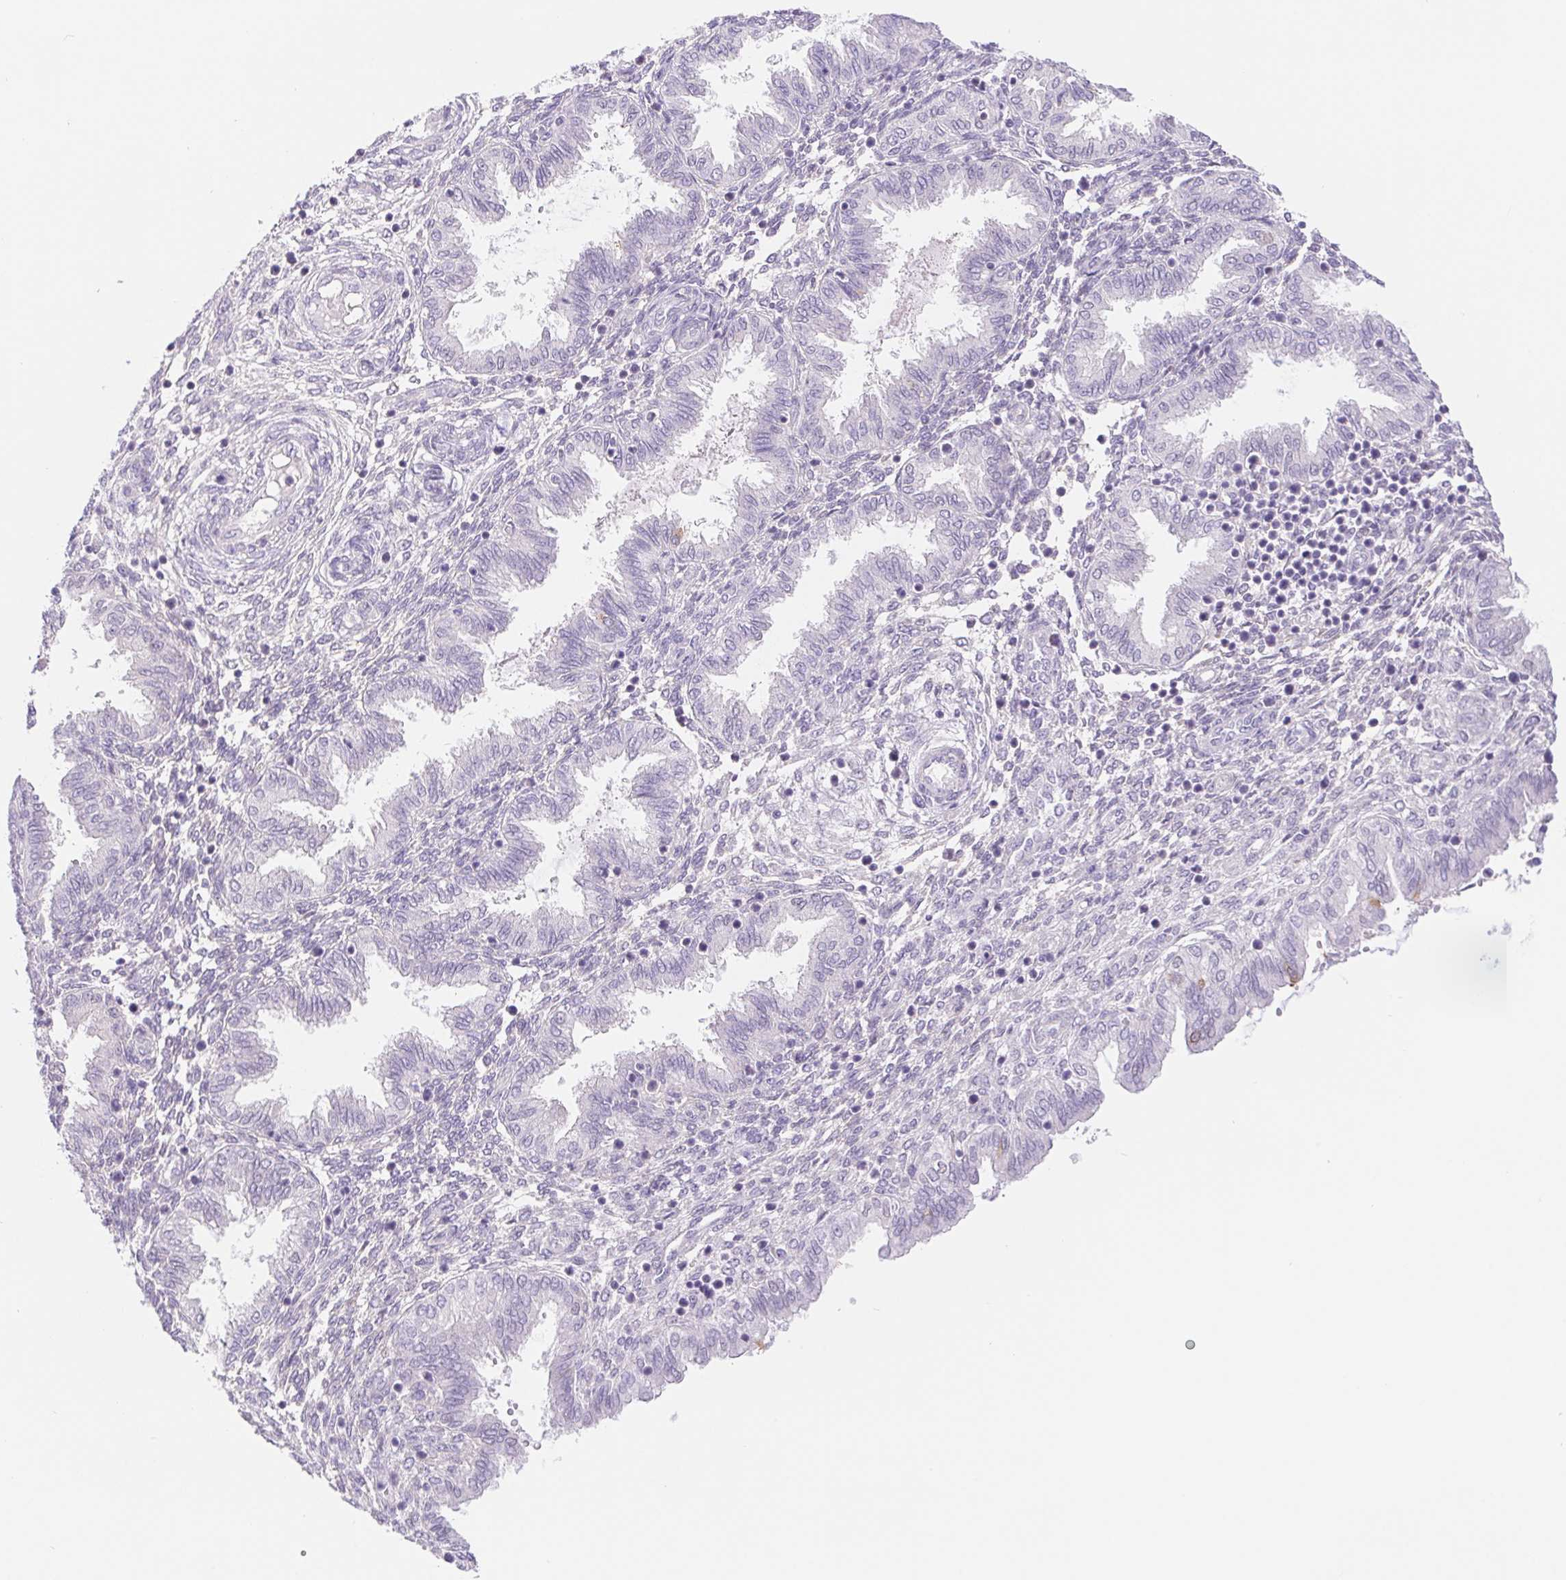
{"staining": {"intensity": "negative", "quantity": "none", "location": "none"}, "tissue": "endometrium", "cell_type": "Cells in endometrial stroma", "image_type": "normal", "snomed": [{"axis": "morphology", "description": "Normal tissue, NOS"}, {"axis": "topography", "description": "Endometrium"}], "caption": "The histopathology image displays no significant staining in cells in endometrial stroma of endometrium.", "gene": "DYNC2LI1", "patient": {"sex": "female", "age": 33}}